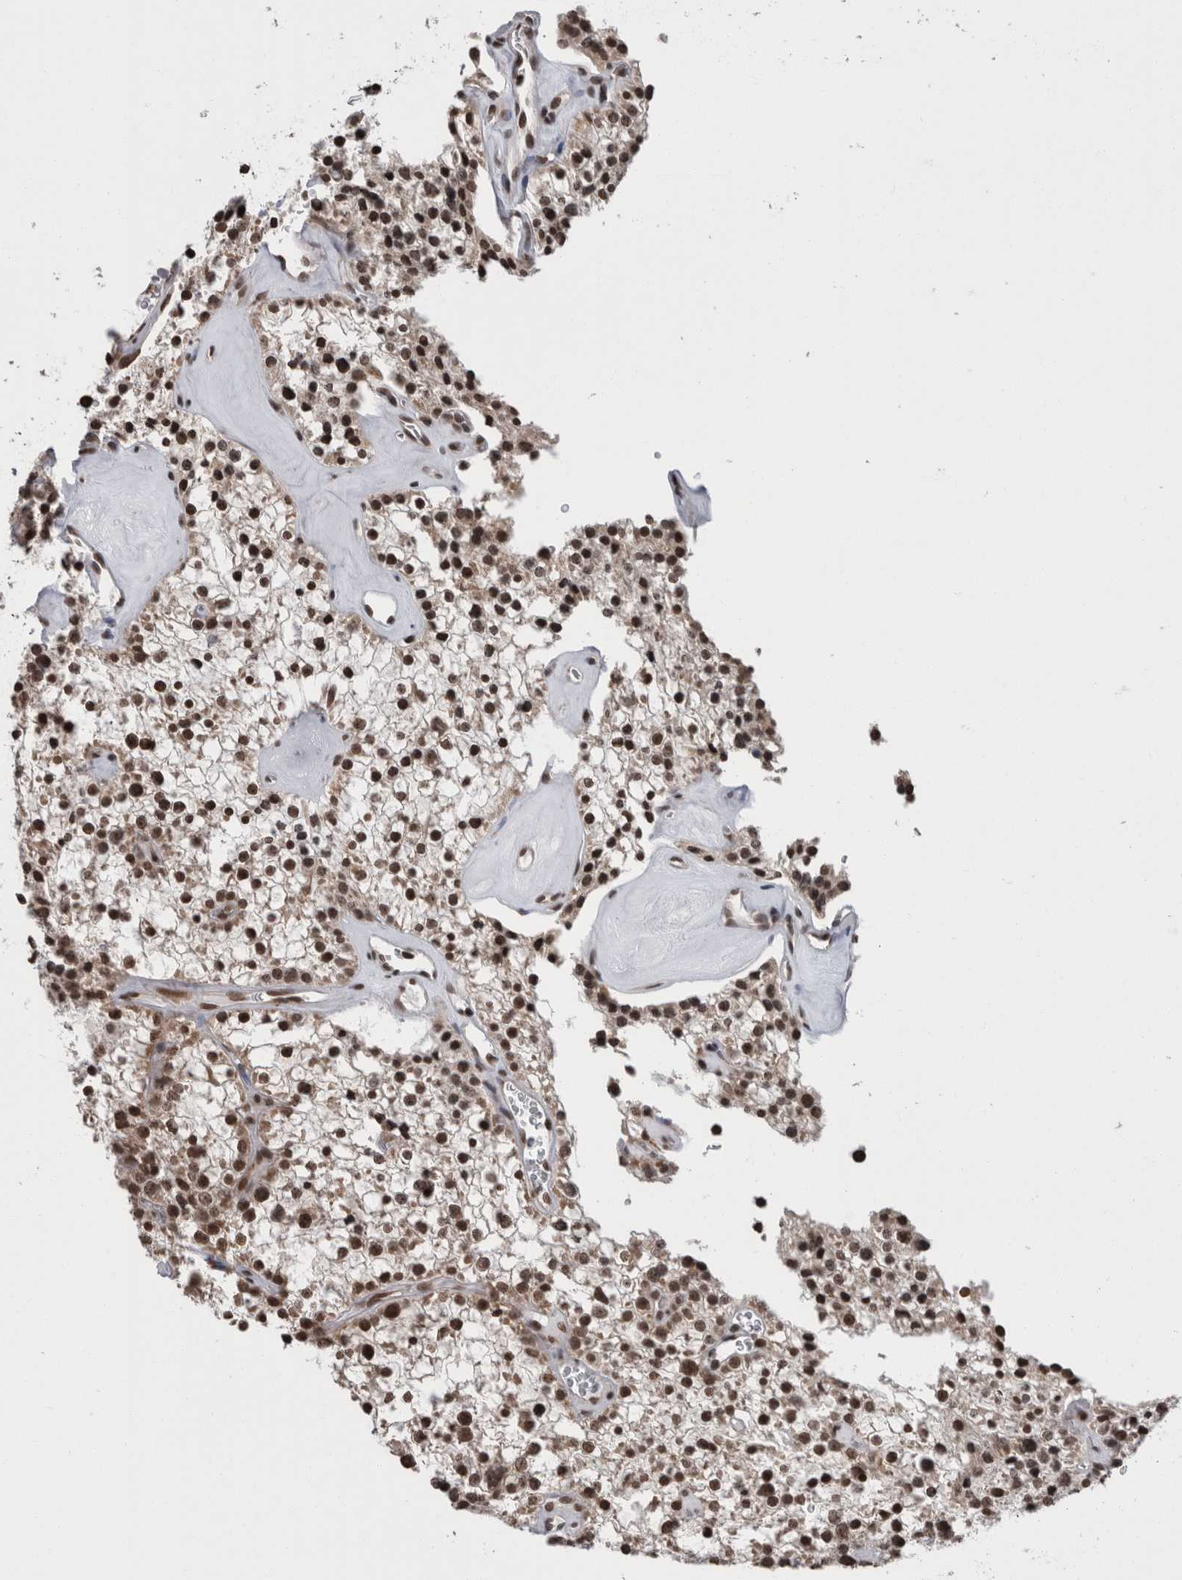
{"staining": {"intensity": "moderate", "quantity": ">75%", "location": "cytoplasmic/membranous,nuclear"}, "tissue": "parathyroid gland", "cell_type": "Glandular cells", "image_type": "normal", "snomed": [{"axis": "morphology", "description": "Normal tissue, NOS"}, {"axis": "topography", "description": "Parathyroid gland"}], "caption": "Immunohistochemistry (IHC) histopathology image of benign human parathyroid gland stained for a protein (brown), which demonstrates medium levels of moderate cytoplasmic/membranous,nuclear expression in approximately >75% of glandular cells.", "gene": "ZBTB11", "patient": {"sex": "female", "age": 64}}